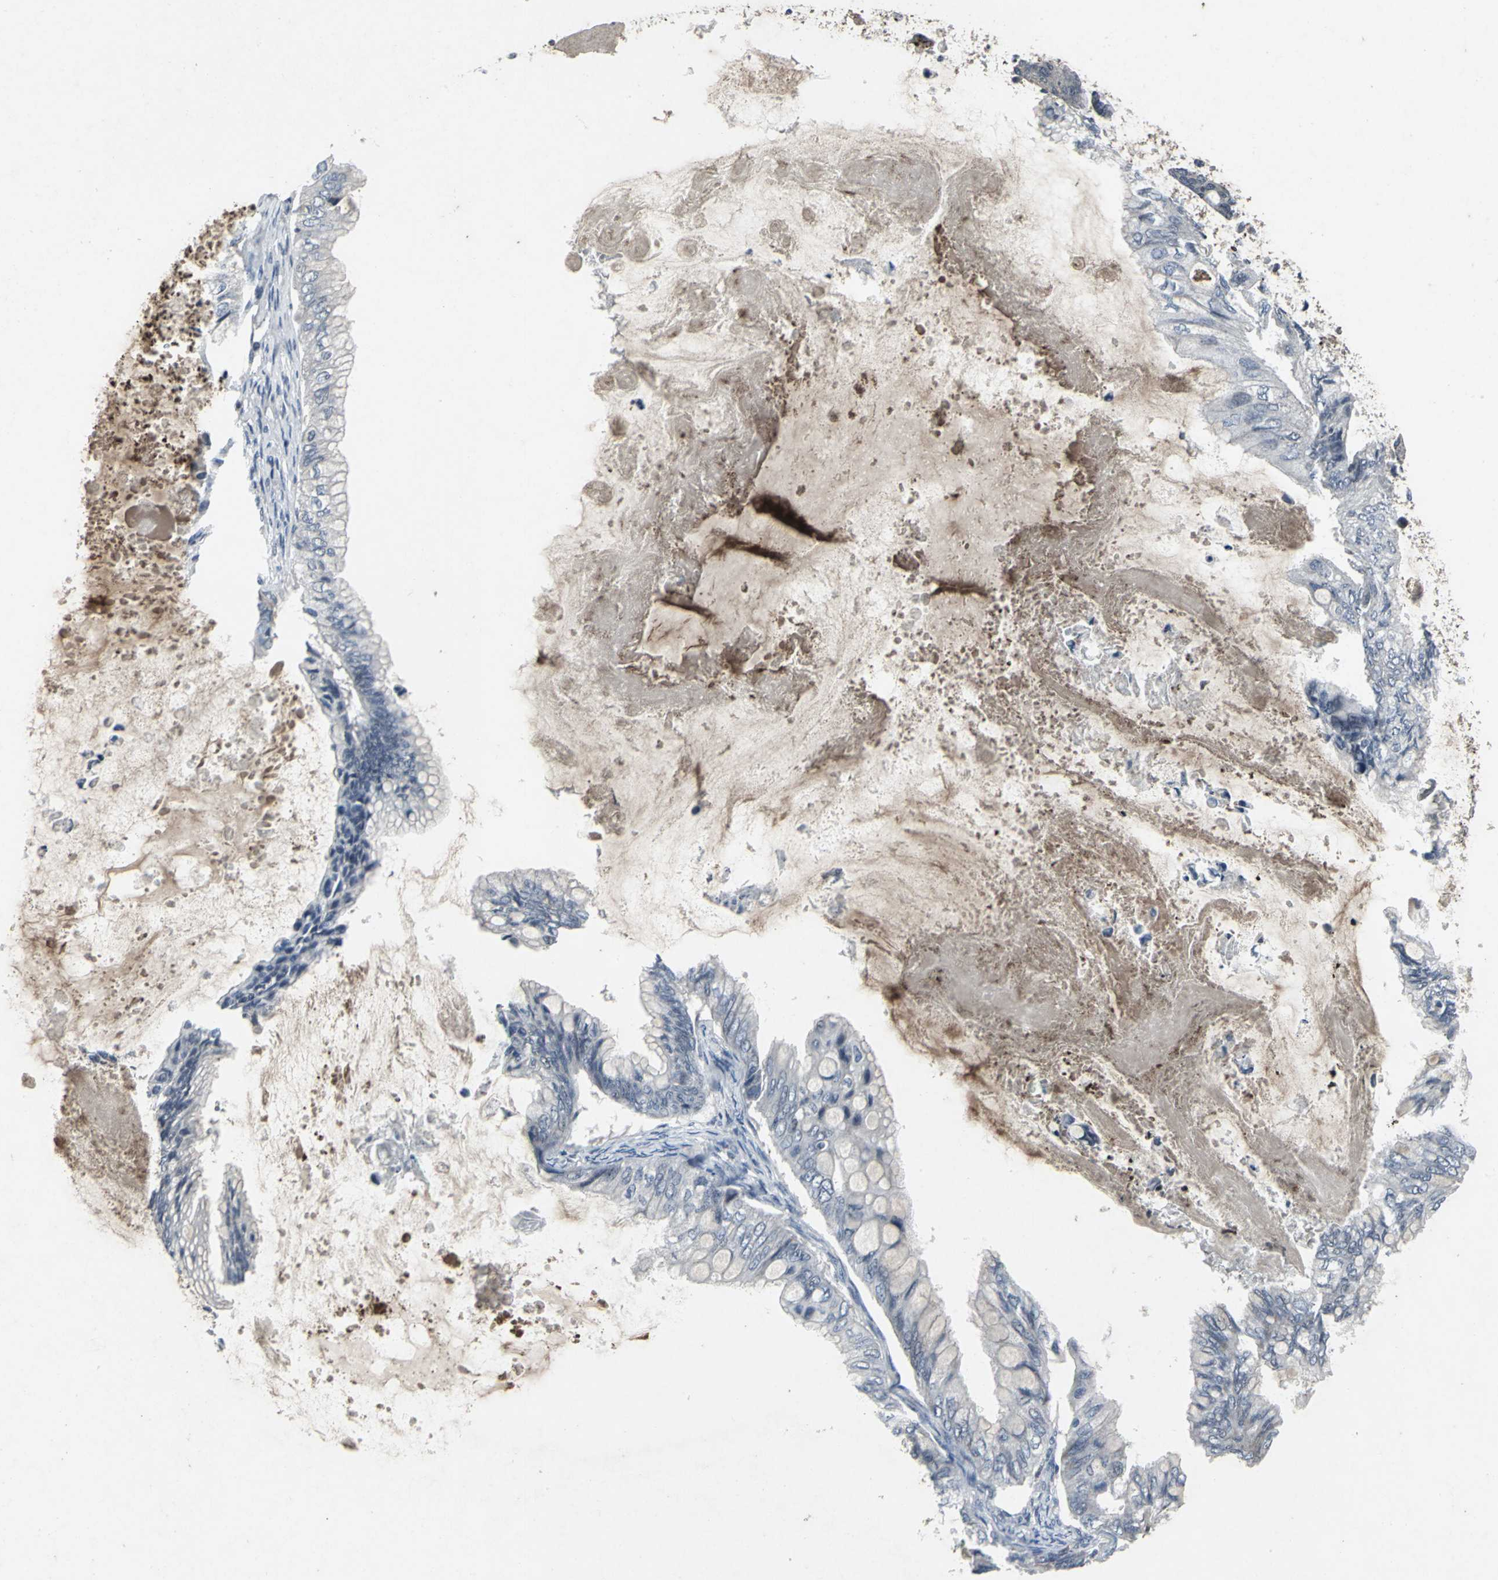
{"staining": {"intensity": "negative", "quantity": "none", "location": "none"}, "tissue": "ovarian cancer", "cell_type": "Tumor cells", "image_type": "cancer", "snomed": [{"axis": "morphology", "description": "Cystadenocarcinoma, mucinous, NOS"}, {"axis": "topography", "description": "Ovary"}], "caption": "A high-resolution histopathology image shows immunohistochemistry (IHC) staining of ovarian mucinous cystadenocarcinoma, which shows no significant positivity in tumor cells.", "gene": "BMP4", "patient": {"sex": "female", "age": 80}}